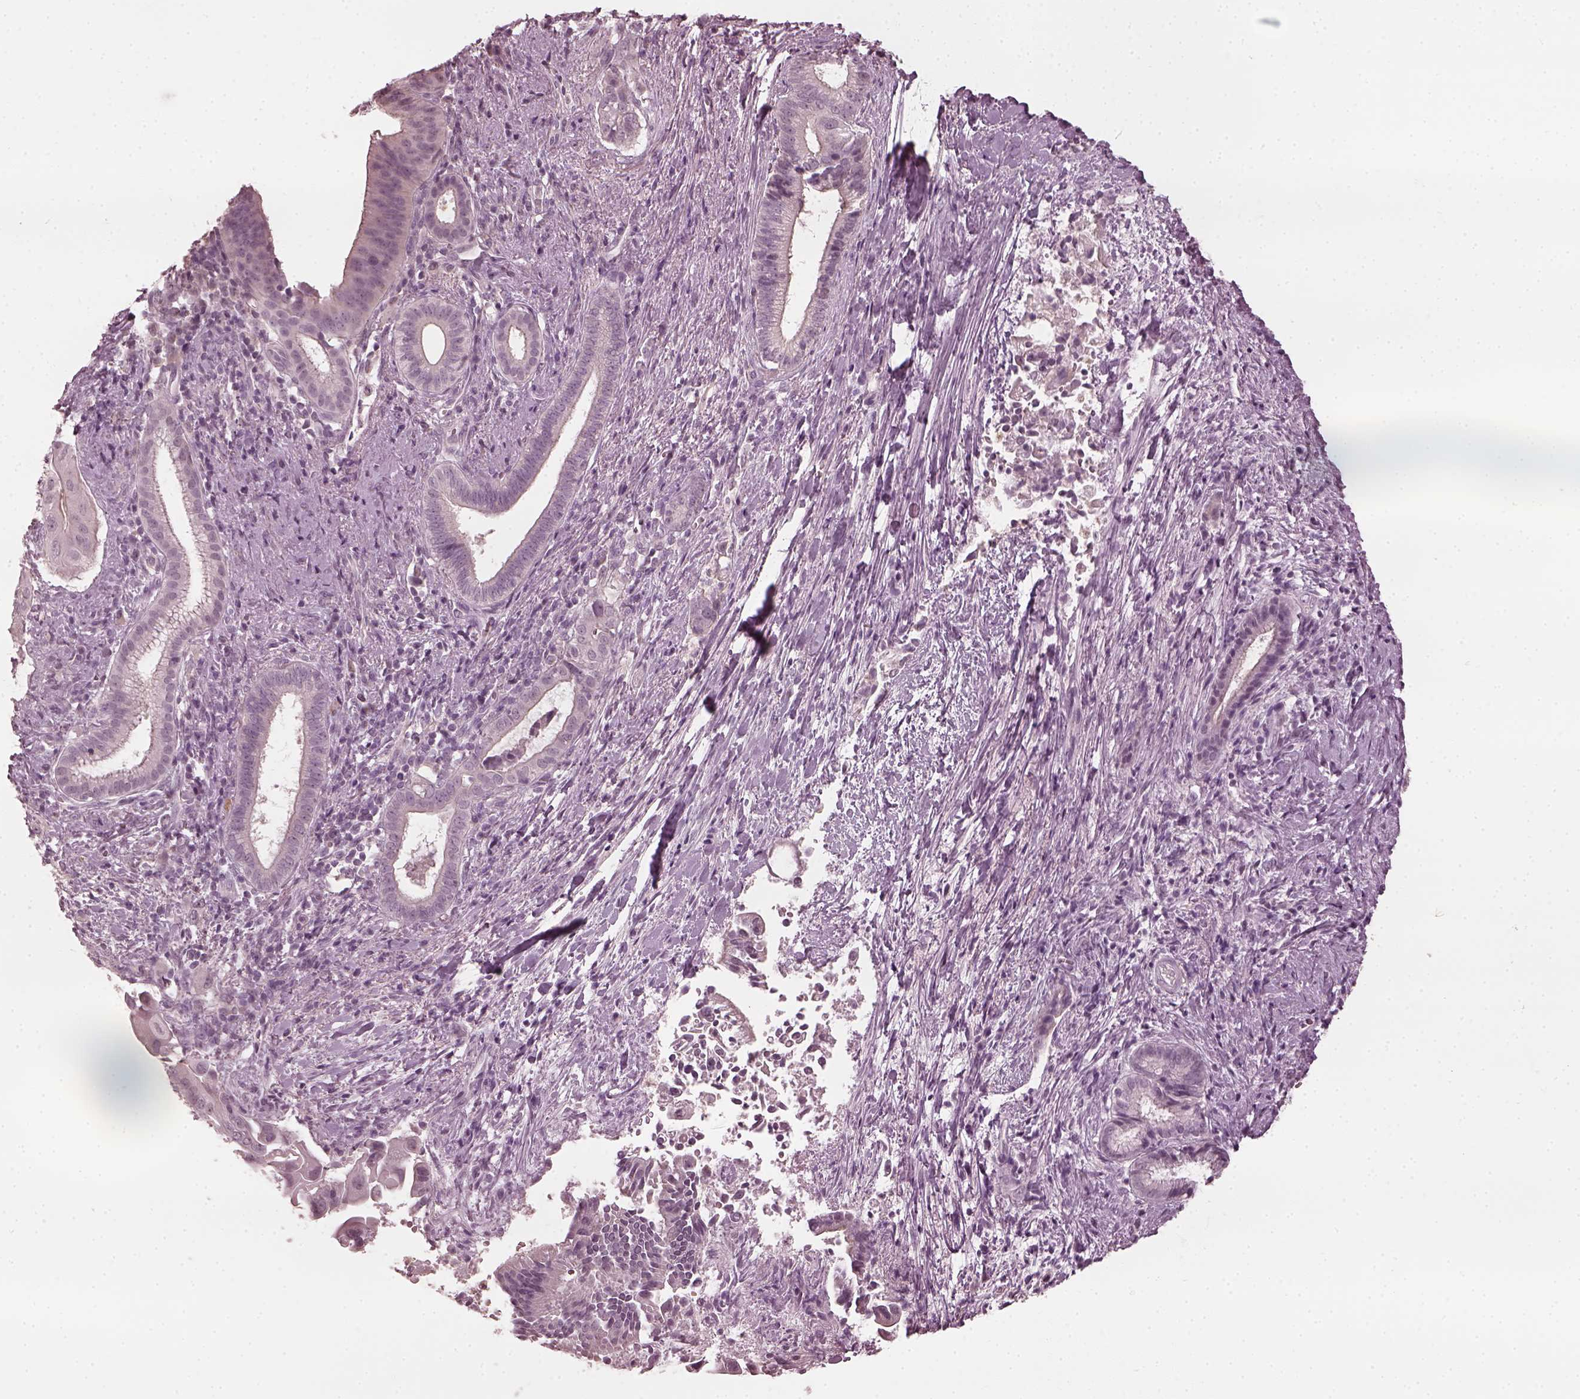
{"staining": {"intensity": "negative", "quantity": "none", "location": "none"}, "tissue": "pancreatic cancer", "cell_type": "Tumor cells", "image_type": "cancer", "snomed": [{"axis": "morphology", "description": "Adenocarcinoma, NOS"}, {"axis": "topography", "description": "Pancreas"}], "caption": "Pancreatic cancer was stained to show a protein in brown. There is no significant expression in tumor cells. Nuclei are stained in blue.", "gene": "CCDC170", "patient": {"sex": "male", "age": 61}}